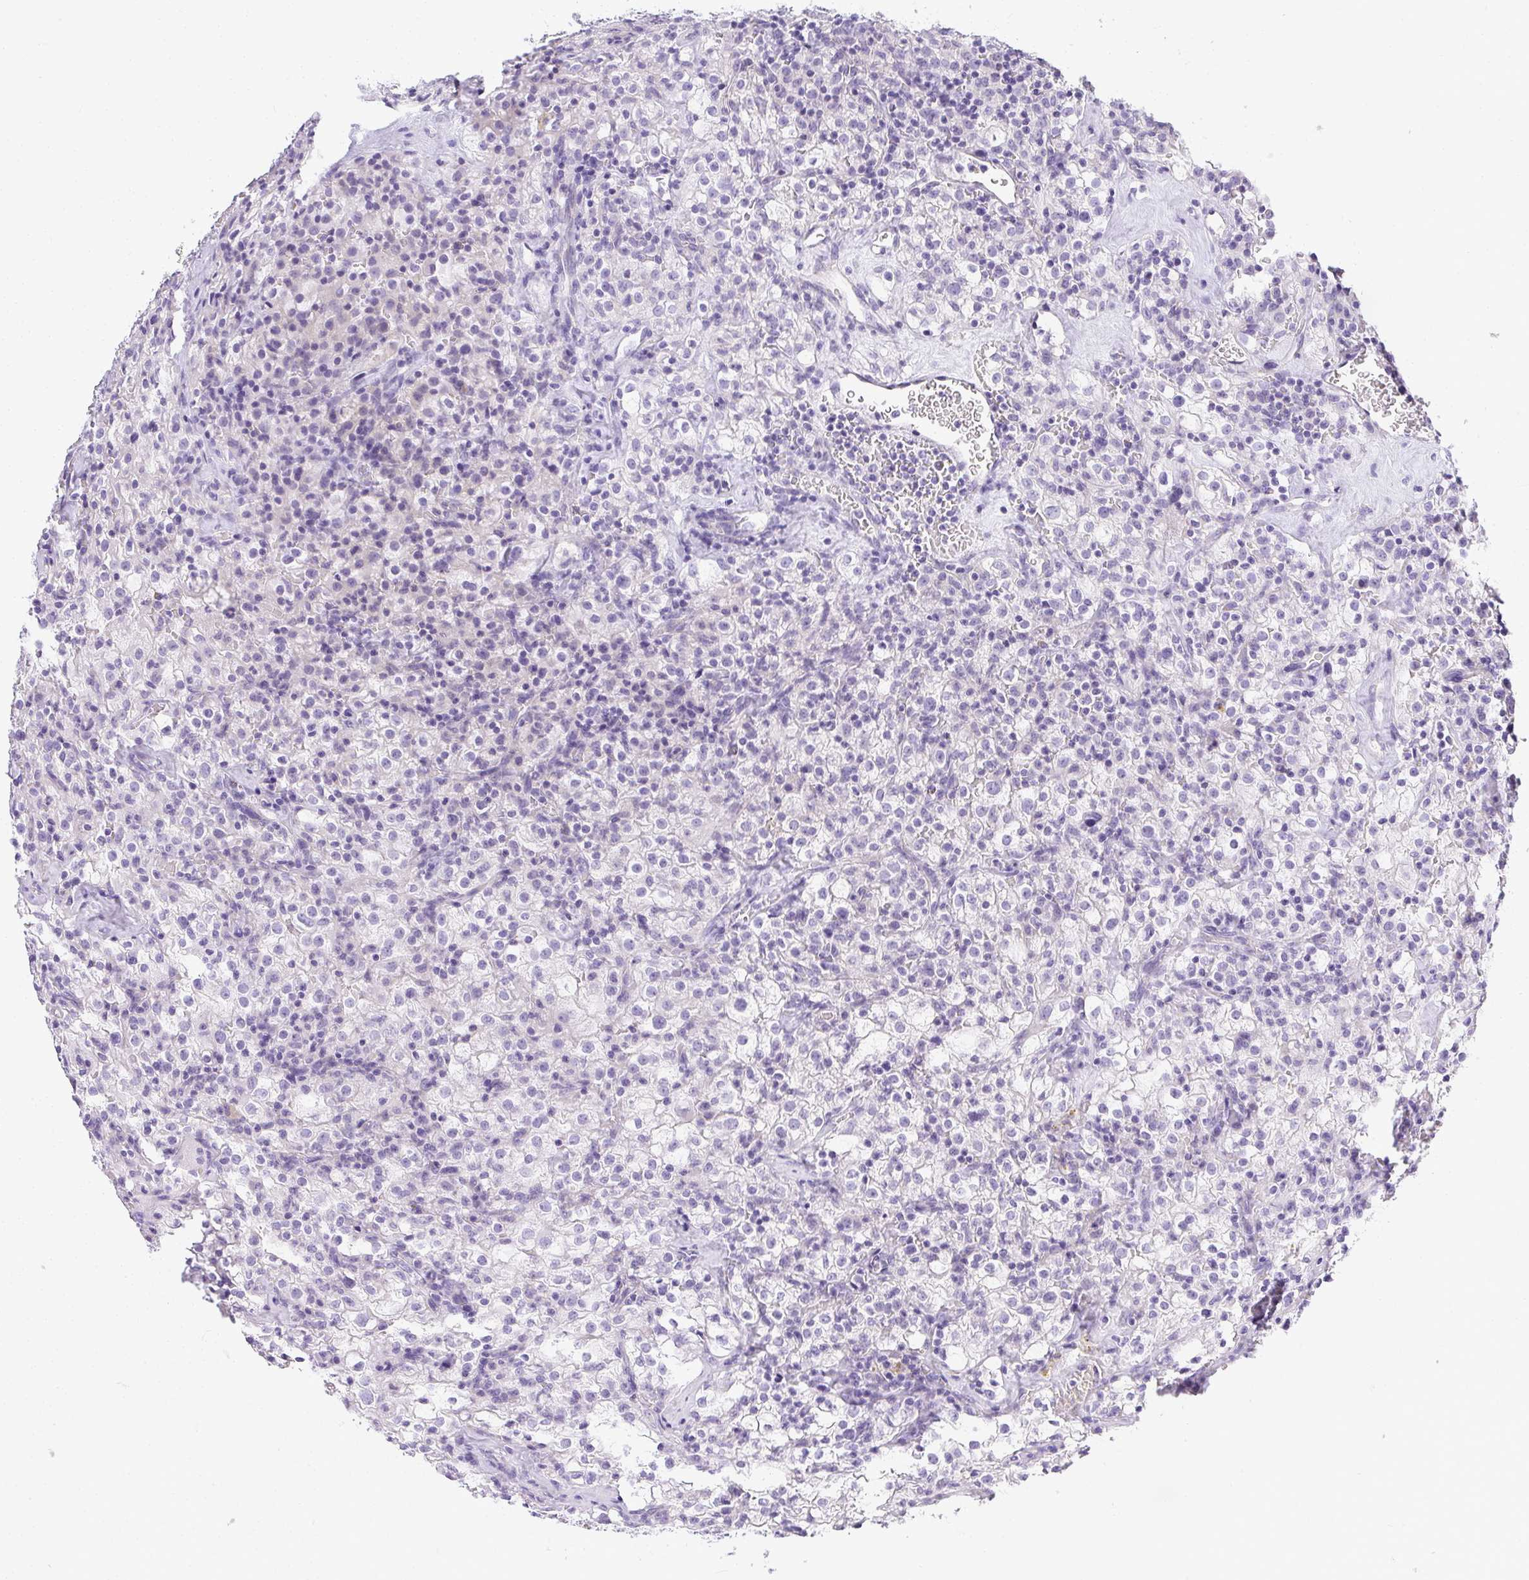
{"staining": {"intensity": "negative", "quantity": "none", "location": "none"}, "tissue": "renal cancer", "cell_type": "Tumor cells", "image_type": "cancer", "snomed": [{"axis": "morphology", "description": "Adenocarcinoma, NOS"}, {"axis": "topography", "description": "Kidney"}], "caption": "High power microscopy photomicrograph of an immunohistochemistry histopathology image of renal cancer, revealing no significant expression in tumor cells.", "gene": "PLPPR3", "patient": {"sex": "female", "age": 74}}